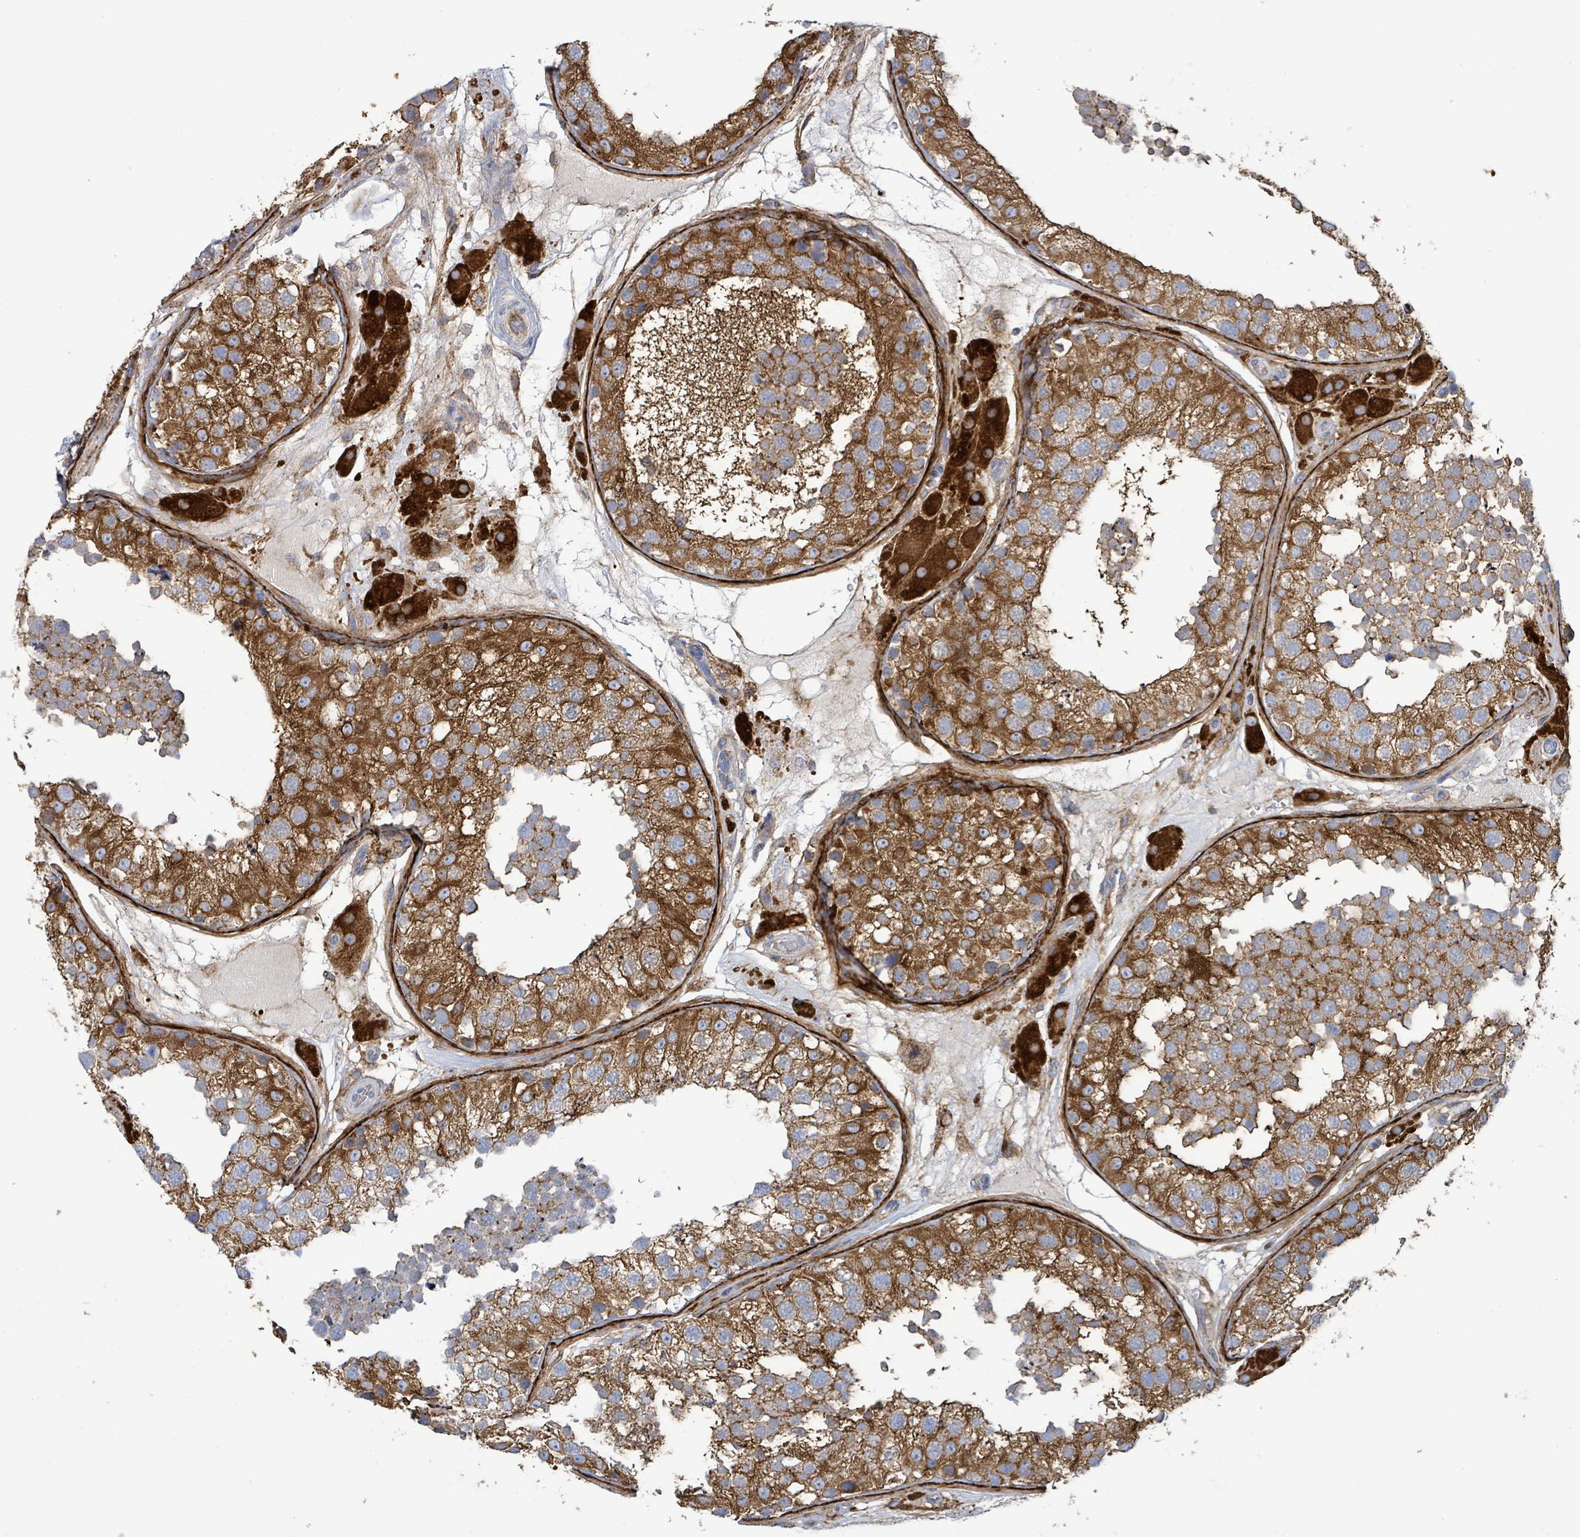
{"staining": {"intensity": "strong", "quantity": ">75%", "location": "cytoplasmic/membranous"}, "tissue": "testis", "cell_type": "Cells in seminiferous ducts", "image_type": "normal", "snomed": [{"axis": "morphology", "description": "Normal tissue, NOS"}, {"axis": "topography", "description": "Testis"}], "caption": "Benign testis exhibits strong cytoplasmic/membranous positivity in about >75% of cells in seminiferous ducts.", "gene": "EGFL7", "patient": {"sex": "male", "age": 26}}